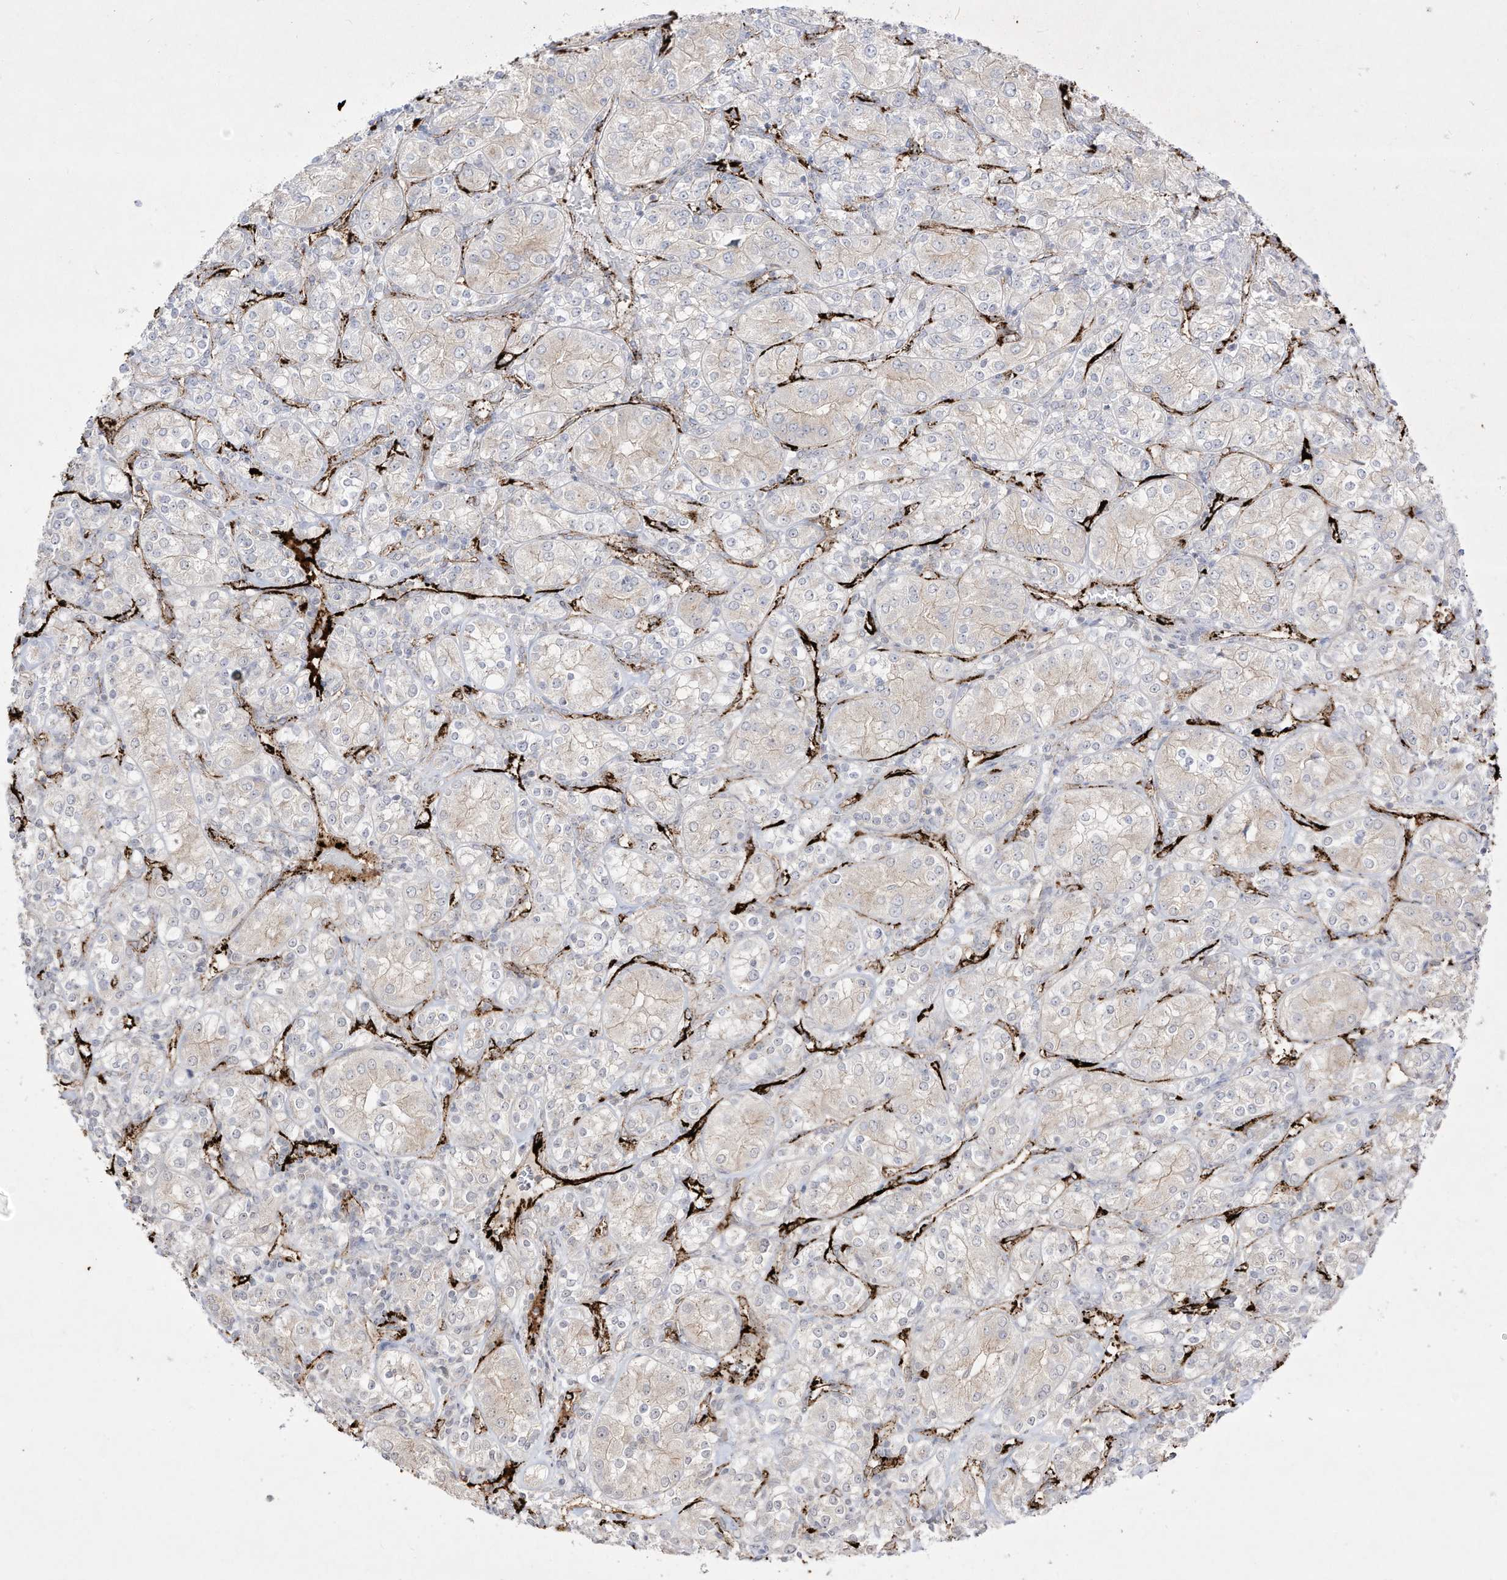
{"staining": {"intensity": "negative", "quantity": "none", "location": "none"}, "tissue": "renal cancer", "cell_type": "Tumor cells", "image_type": "cancer", "snomed": [{"axis": "morphology", "description": "Adenocarcinoma, NOS"}, {"axis": "topography", "description": "Kidney"}], "caption": "Photomicrograph shows no protein positivity in tumor cells of renal cancer (adenocarcinoma) tissue.", "gene": "ZGRF1", "patient": {"sex": "male", "age": 77}}